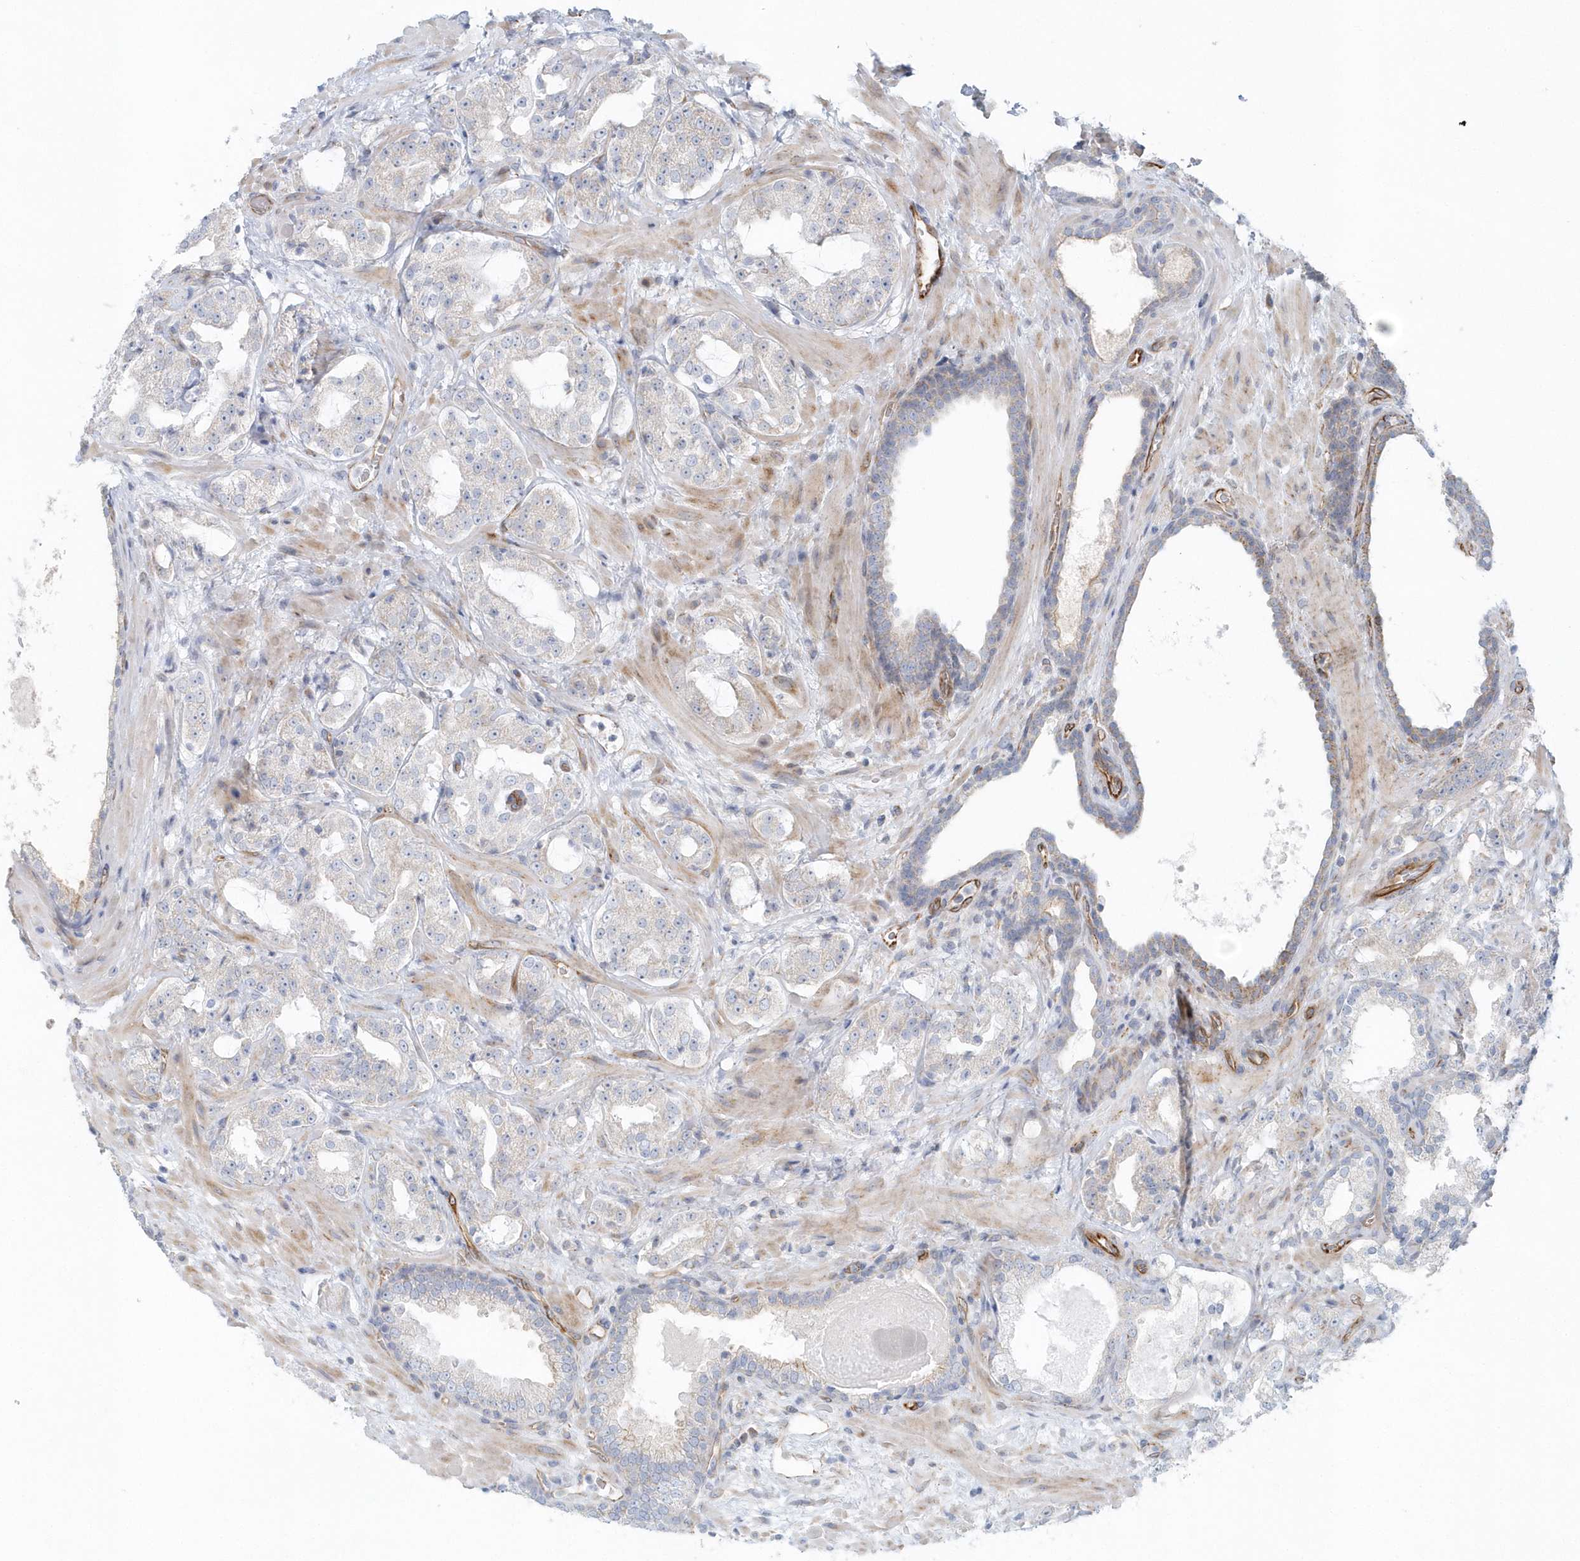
{"staining": {"intensity": "weak", "quantity": "<25%", "location": "cytoplasmic/membranous"}, "tissue": "prostate cancer", "cell_type": "Tumor cells", "image_type": "cancer", "snomed": [{"axis": "morphology", "description": "Adenocarcinoma, High grade"}, {"axis": "topography", "description": "Prostate"}], "caption": "DAB (3,3'-diaminobenzidine) immunohistochemical staining of human prostate high-grade adenocarcinoma reveals no significant expression in tumor cells.", "gene": "GPR152", "patient": {"sex": "male", "age": 64}}